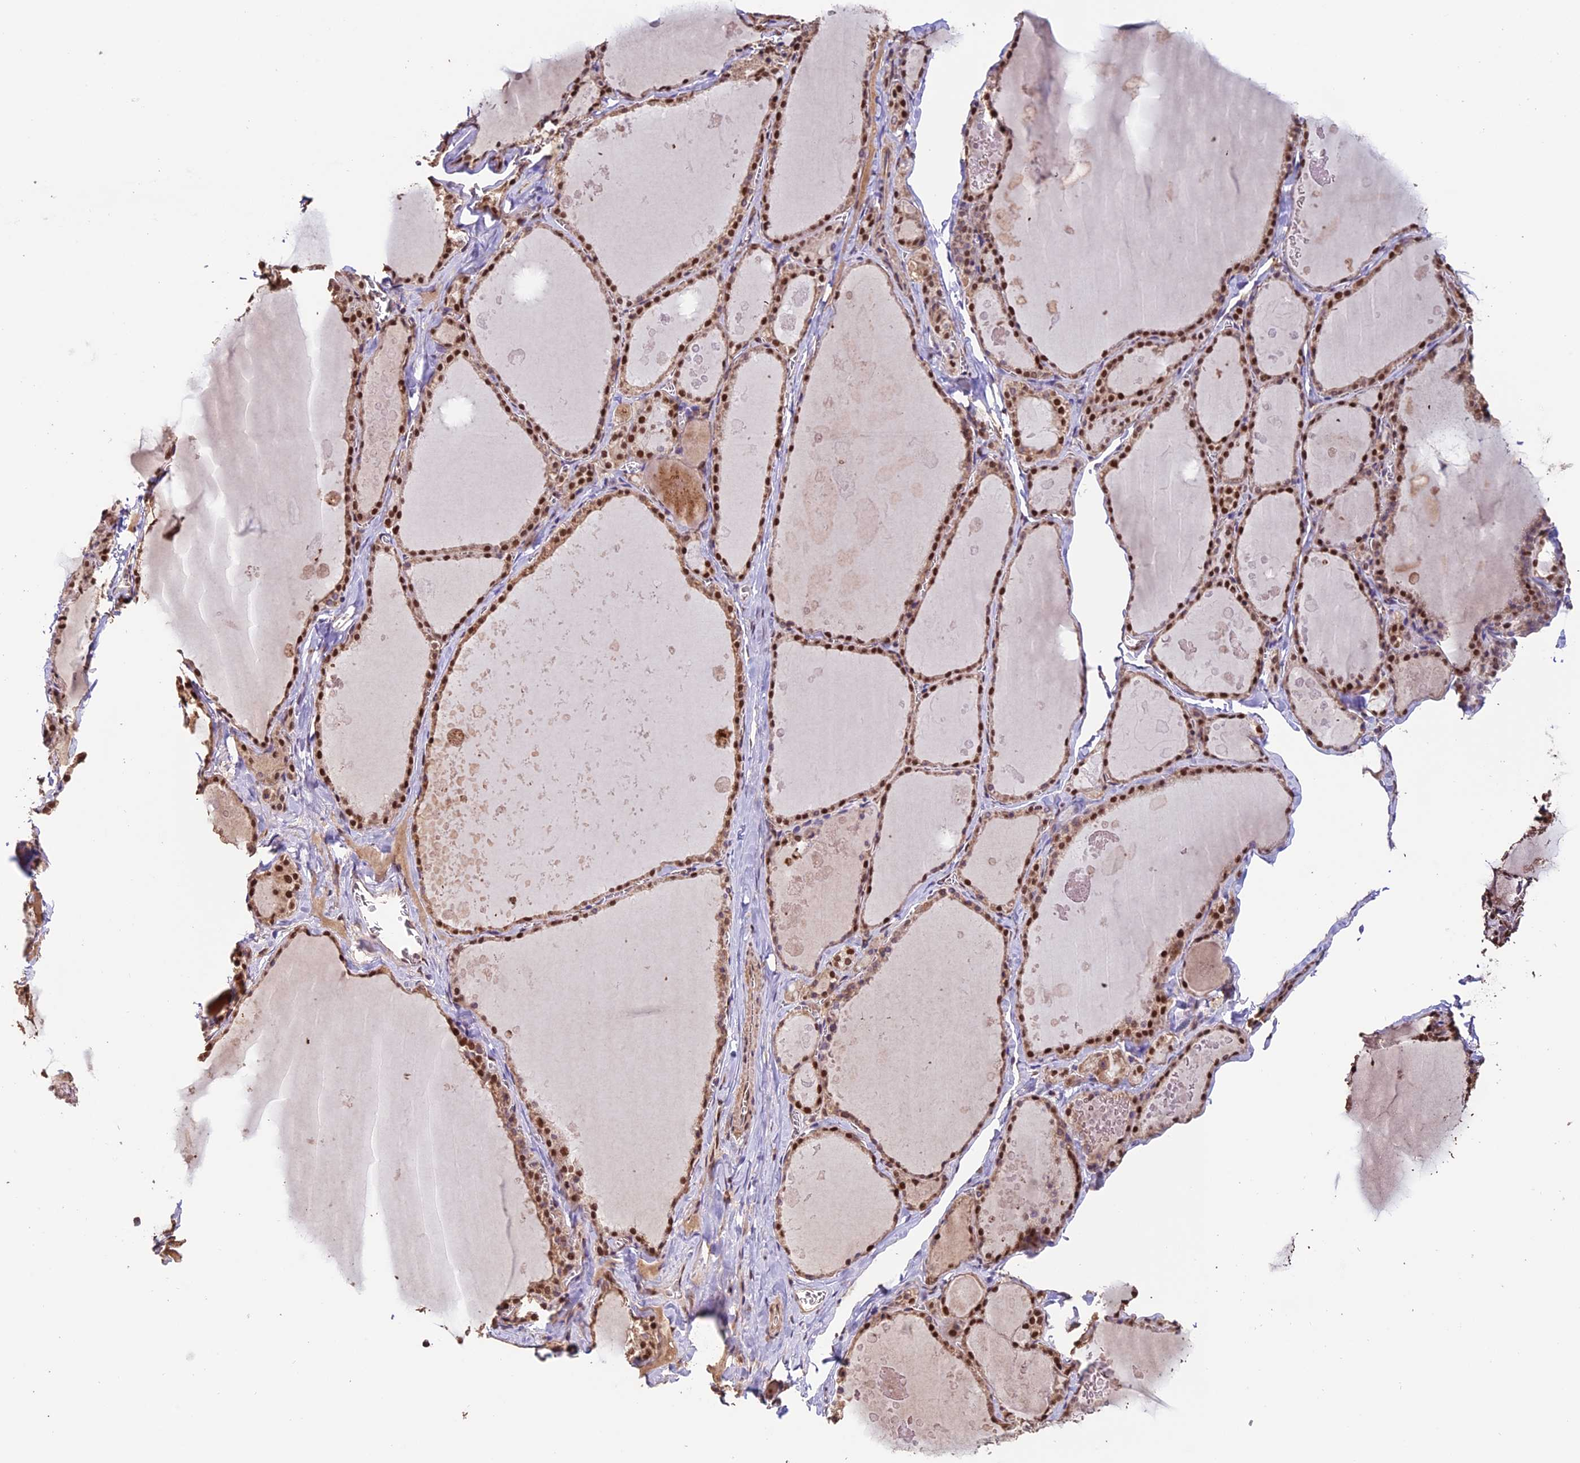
{"staining": {"intensity": "moderate", "quantity": ">75%", "location": "cytoplasmic/membranous,nuclear"}, "tissue": "thyroid gland", "cell_type": "Glandular cells", "image_type": "normal", "snomed": [{"axis": "morphology", "description": "Normal tissue, NOS"}, {"axis": "topography", "description": "Thyroid gland"}], "caption": "Protein expression analysis of normal thyroid gland shows moderate cytoplasmic/membranous,nuclear expression in about >75% of glandular cells.", "gene": "CABIN1", "patient": {"sex": "male", "age": 56}}